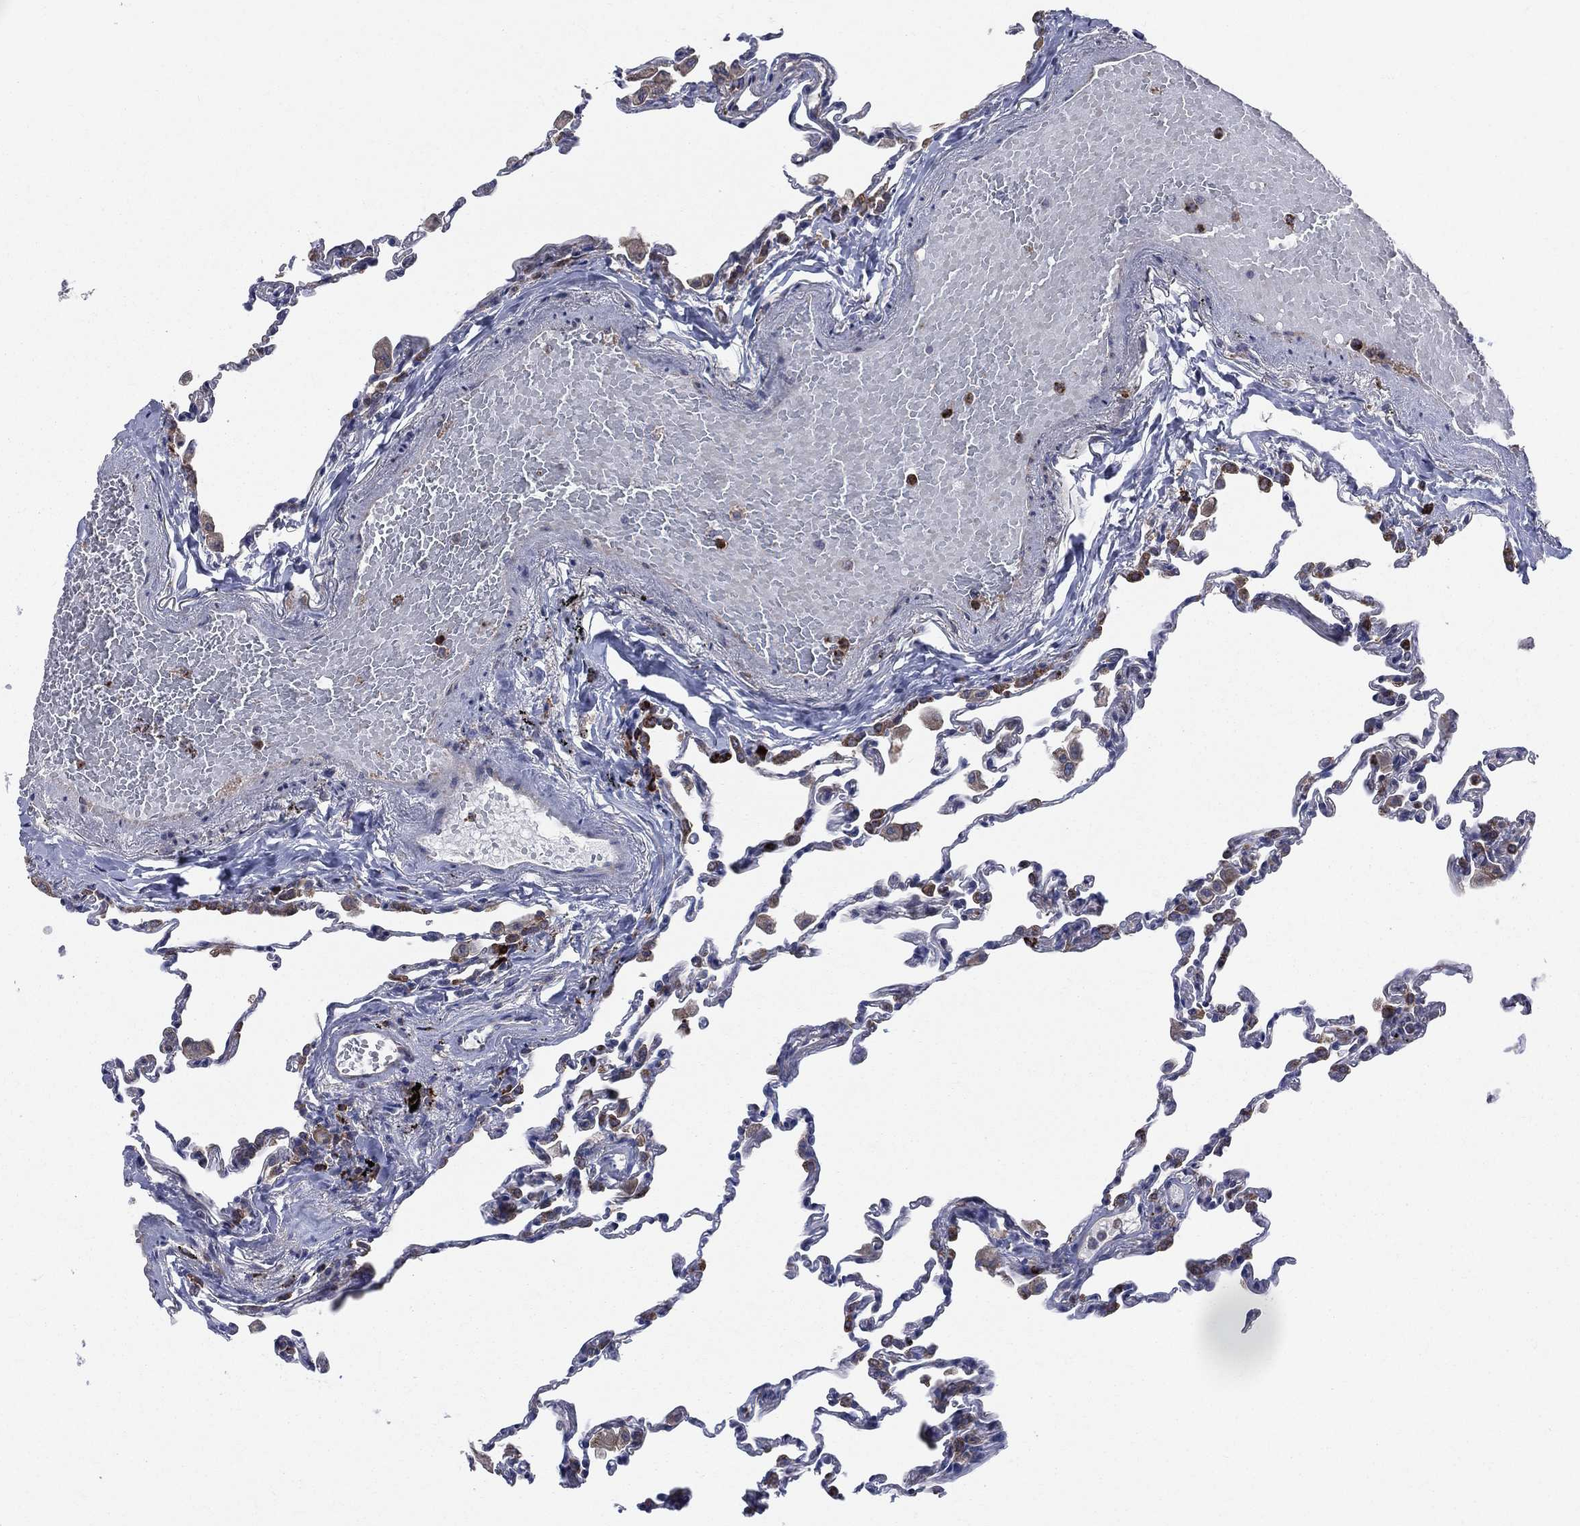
{"staining": {"intensity": "negative", "quantity": "none", "location": "none"}, "tissue": "lung", "cell_type": "Alveolar cells", "image_type": "normal", "snomed": [{"axis": "morphology", "description": "Normal tissue, NOS"}, {"axis": "topography", "description": "Lung"}], "caption": "Lung stained for a protein using IHC demonstrates no staining alveolar cells.", "gene": "CCDC159", "patient": {"sex": "female", "age": 57}}